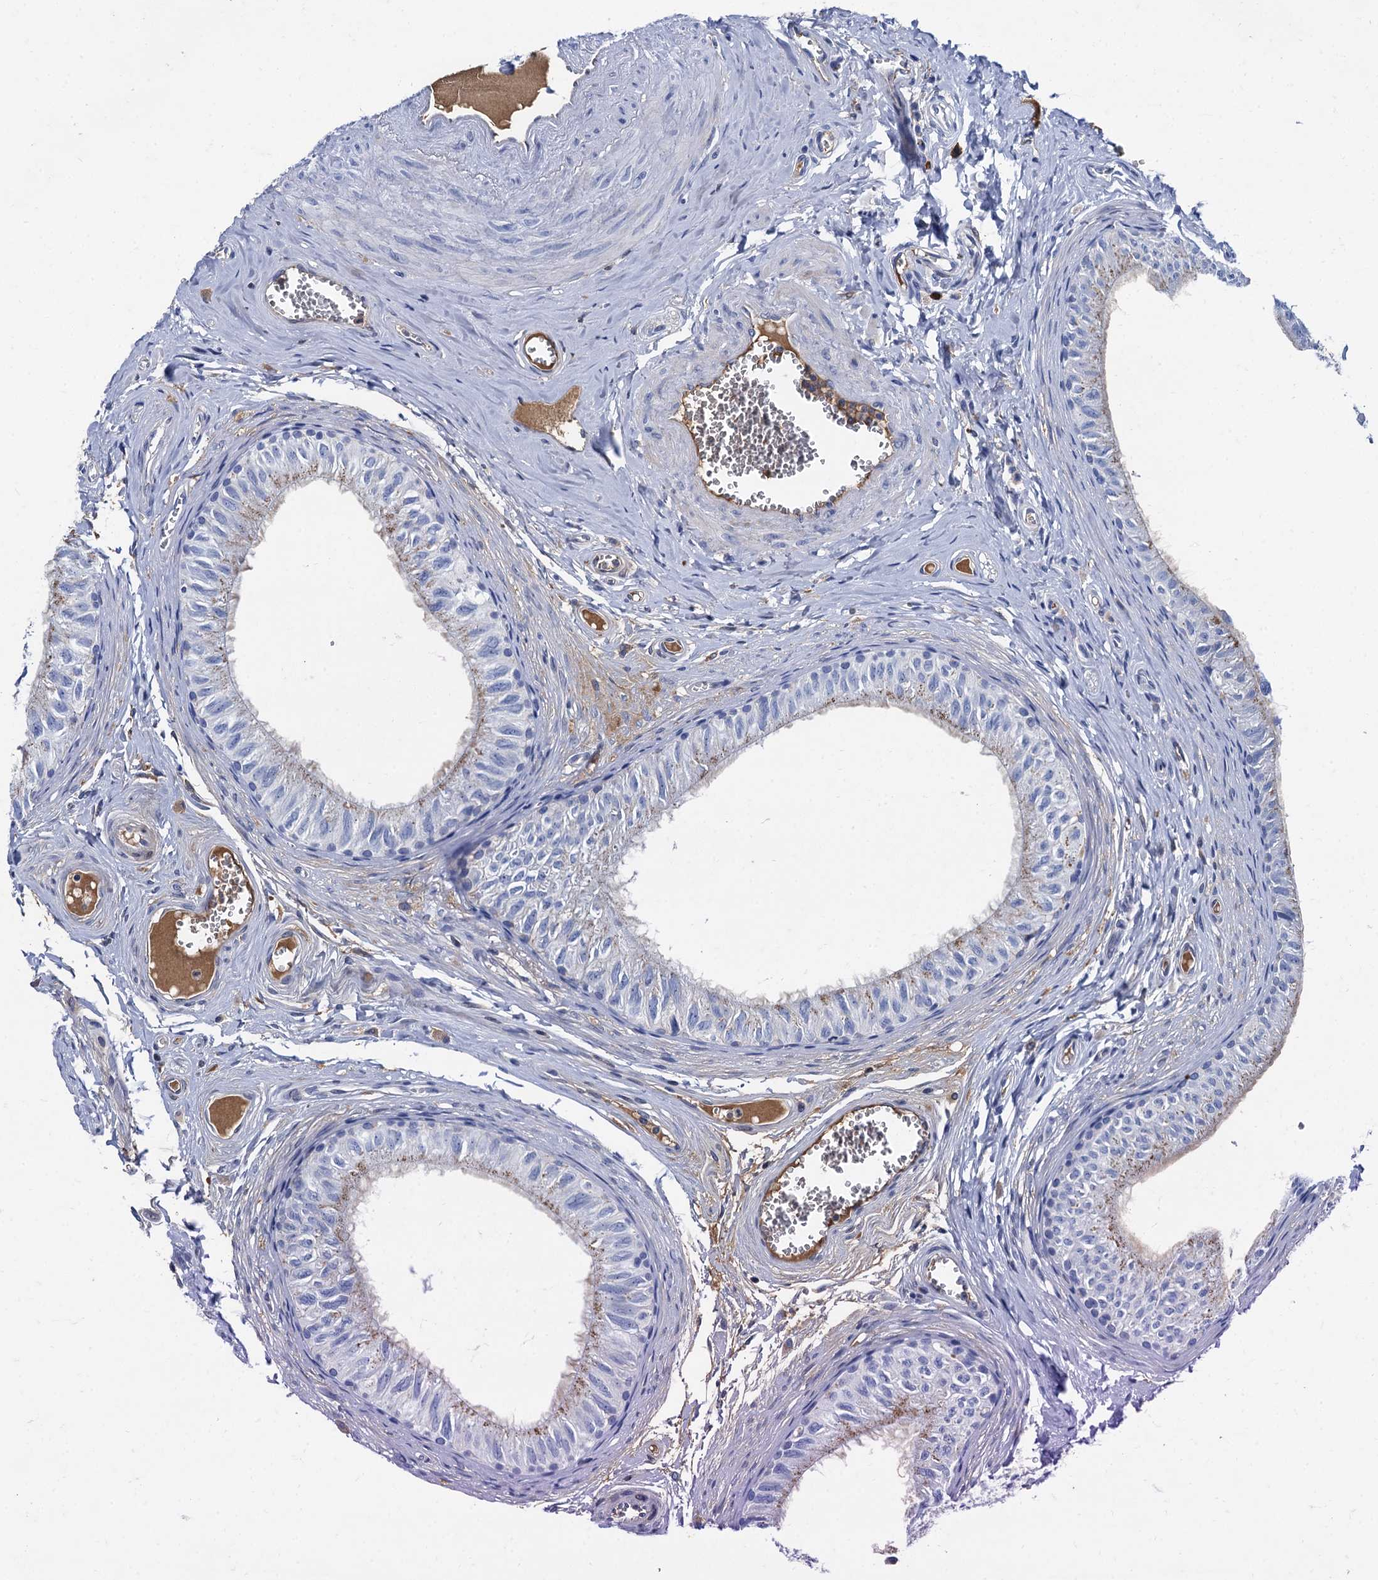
{"staining": {"intensity": "weak", "quantity": "<25%", "location": "cytoplasmic/membranous"}, "tissue": "epididymis", "cell_type": "Glandular cells", "image_type": "normal", "snomed": [{"axis": "morphology", "description": "Normal tissue, NOS"}, {"axis": "topography", "description": "Epididymis"}], "caption": "Micrograph shows no significant protein positivity in glandular cells of benign epididymis. (Brightfield microscopy of DAB immunohistochemistry at high magnification).", "gene": "TMEM72", "patient": {"sex": "male", "age": 42}}